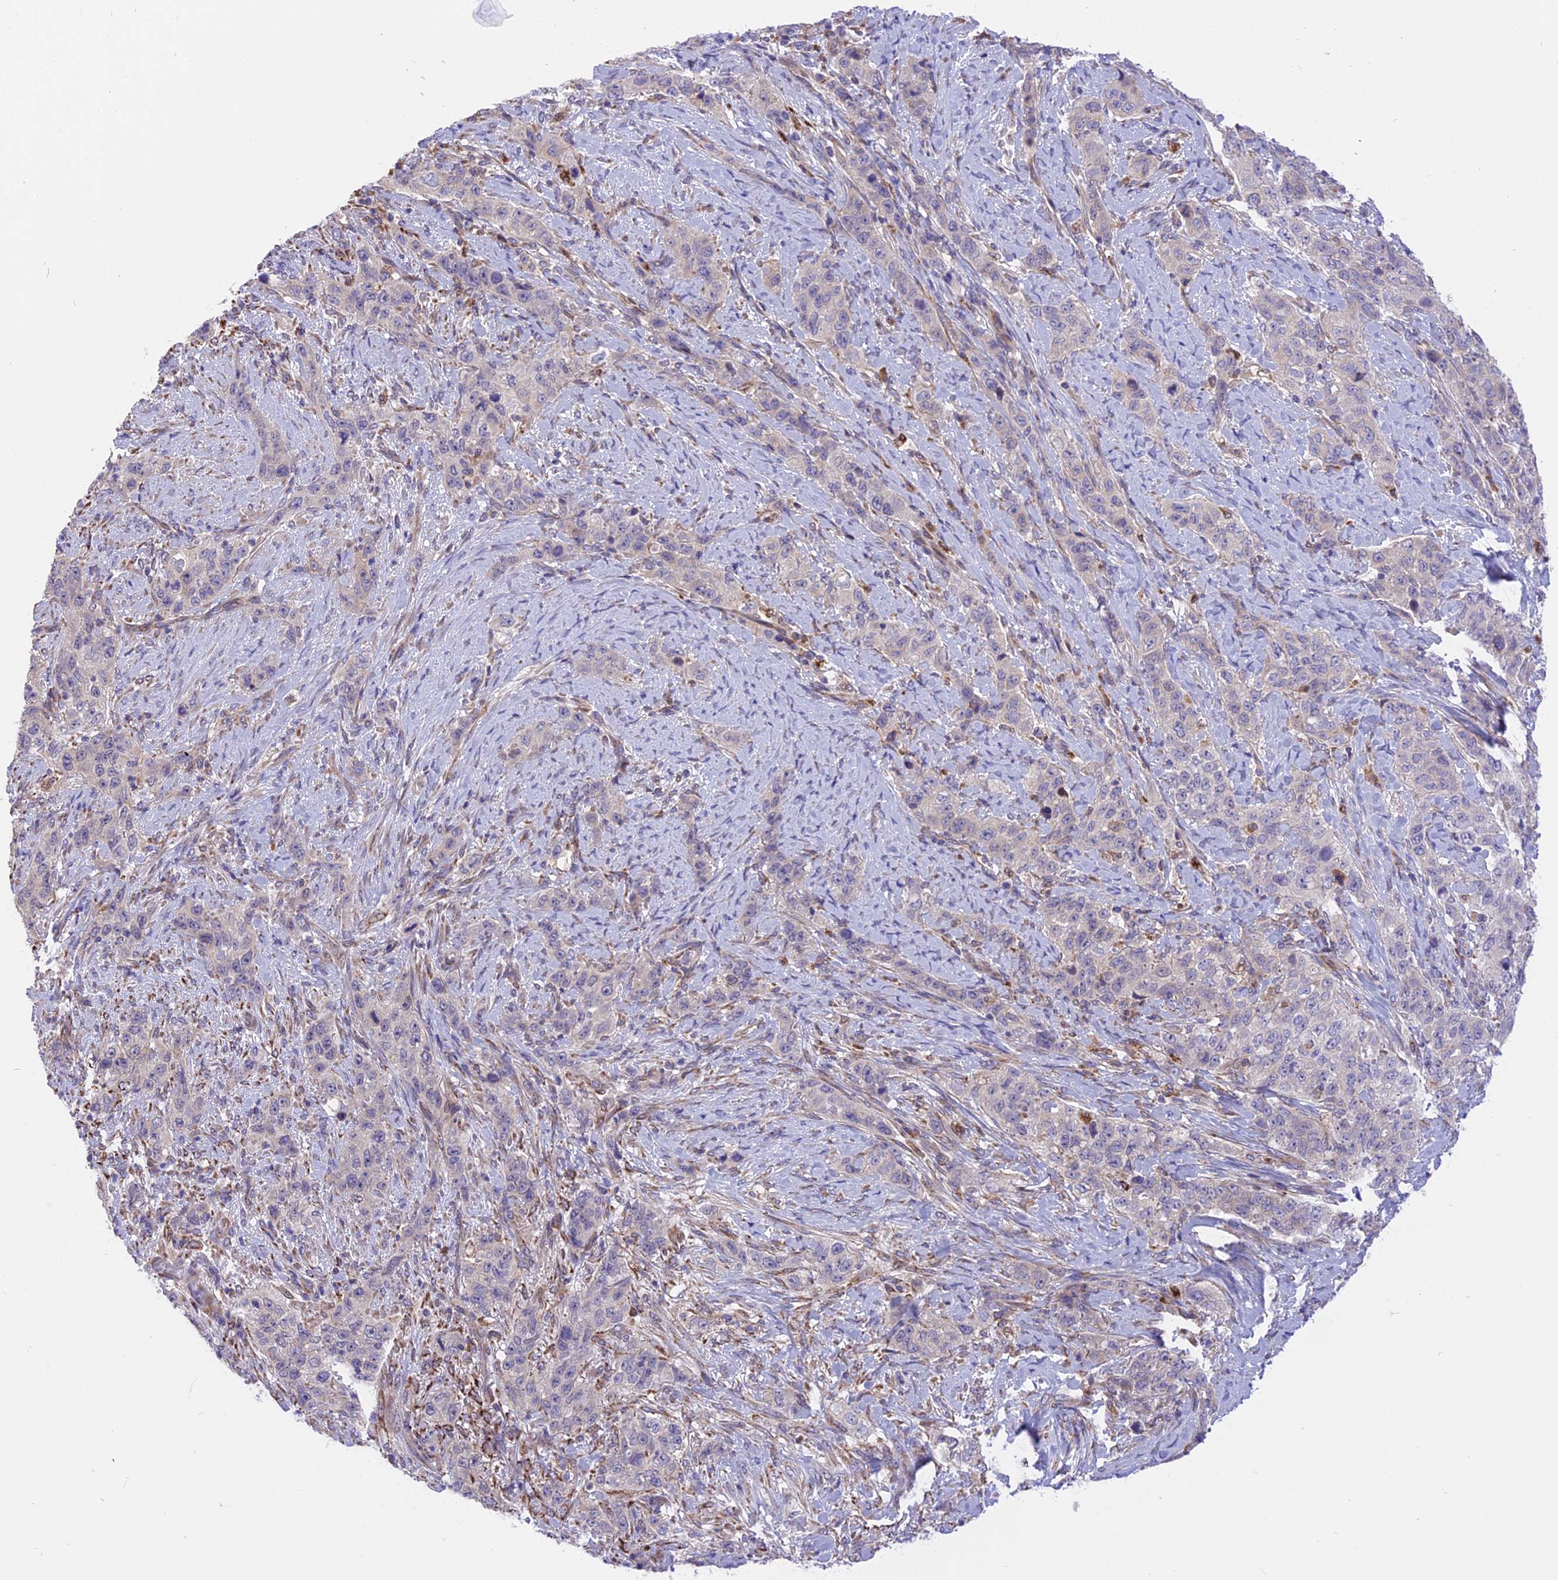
{"staining": {"intensity": "negative", "quantity": "none", "location": "none"}, "tissue": "stomach cancer", "cell_type": "Tumor cells", "image_type": "cancer", "snomed": [{"axis": "morphology", "description": "Adenocarcinoma, NOS"}, {"axis": "topography", "description": "Stomach"}], "caption": "High magnification brightfield microscopy of stomach cancer stained with DAB (brown) and counterstained with hematoxylin (blue): tumor cells show no significant positivity. (DAB (3,3'-diaminobenzidine) immunohistochemistry visualized using brightfield microscopy, high magnification).", "gene": "ARMCX6", "patient": {"sex": "male", "age": 48}}